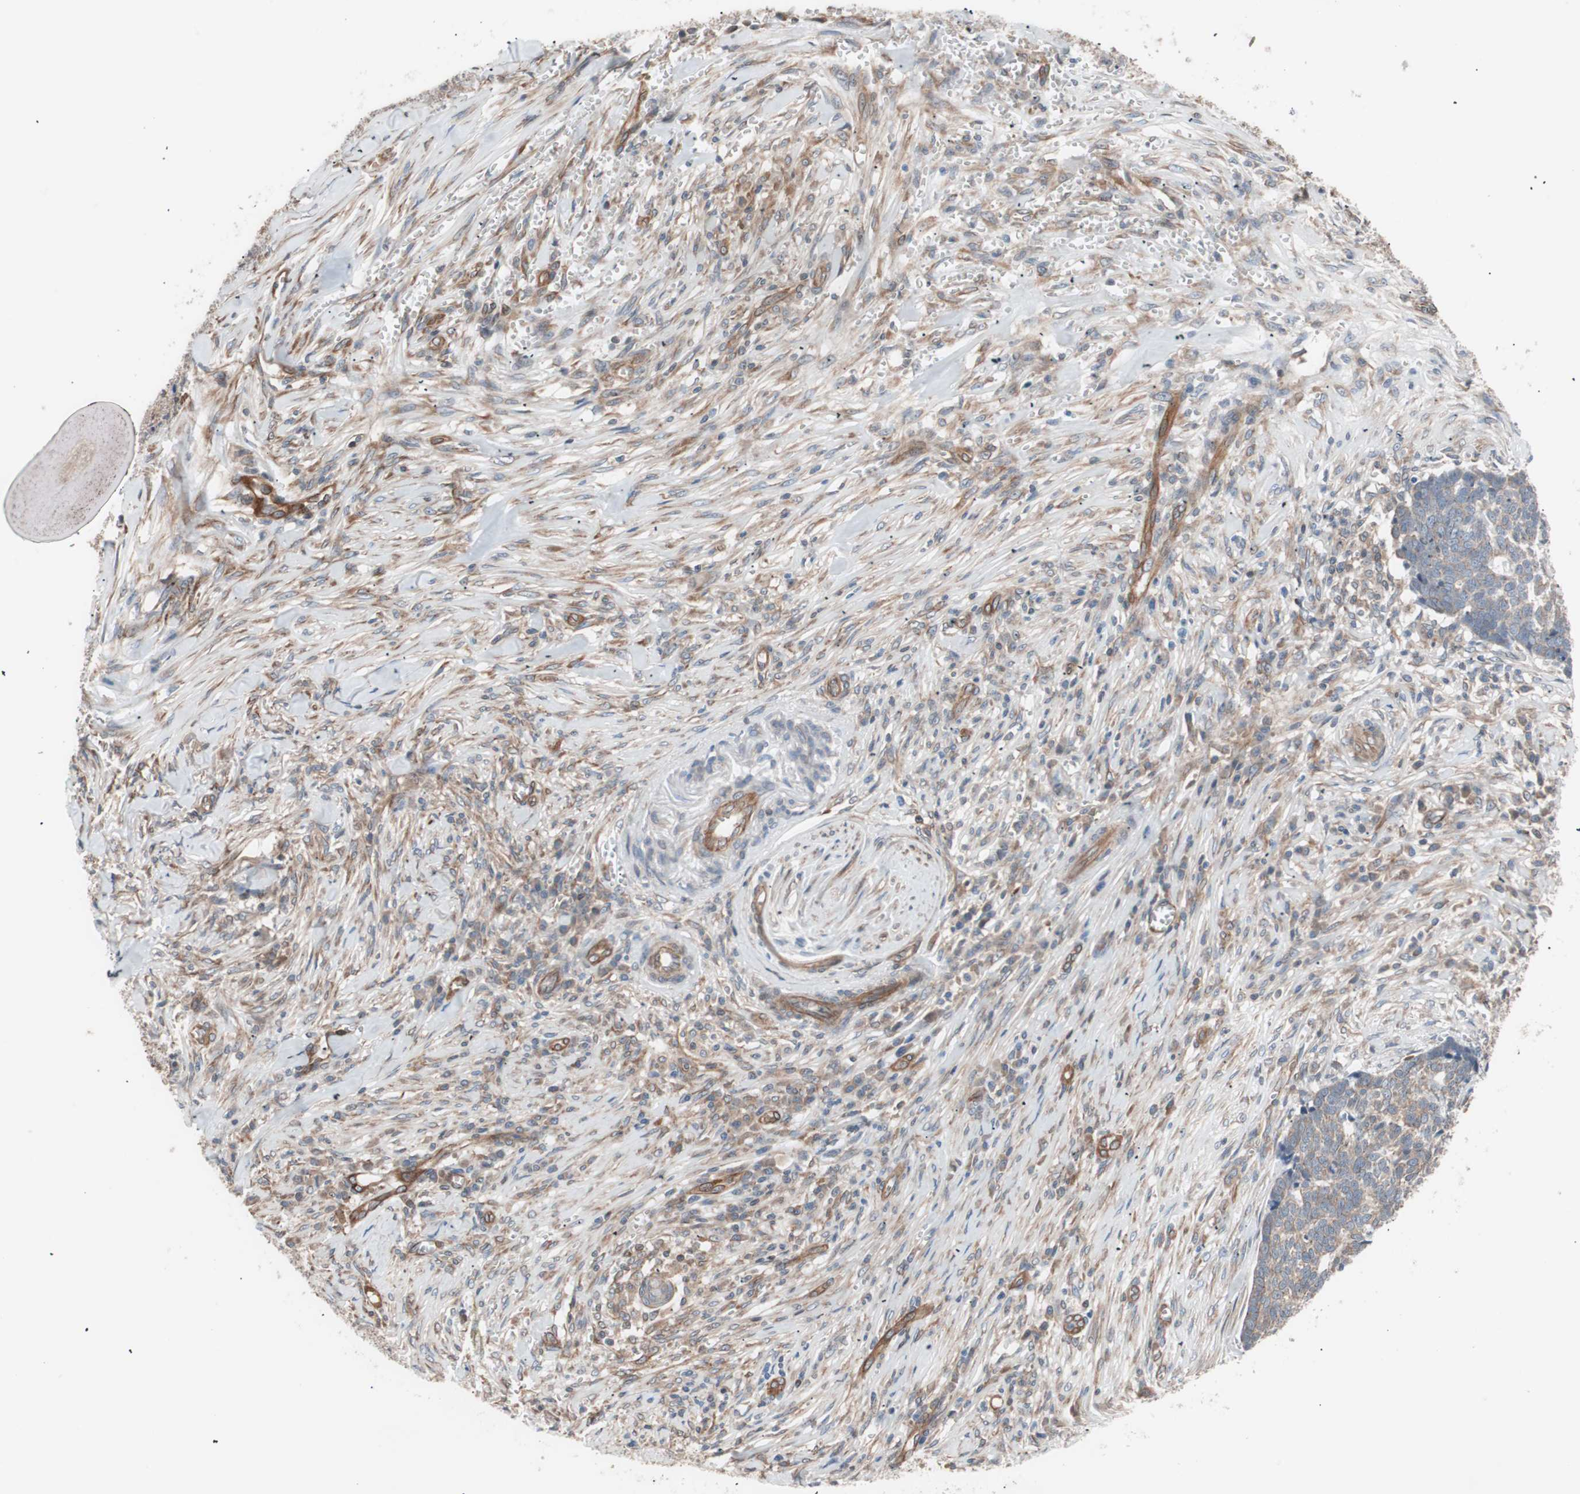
{"staining": {"intensity": "weak", "quantity": ">75%", "location": "cytoplasmic/membranous"}, "tissue": "skin cancer", "cell_type": "Tumor cells", "image_type": "cancer", "snomed": [{"axis": "morphology", "description": "Basal cell carcinoma"}, {"axis": "topography", "description": "Skin"}], "caption": "DAB immunohistochemical staining of human basal cell carcinoma (skin) shows weak cytoplasmic/membranous protein positivity in about >75% of tumor cells. Nuclei are stained in blue.", "gene": "SMG1", "patient": {"sex": "male", "age": 84}}